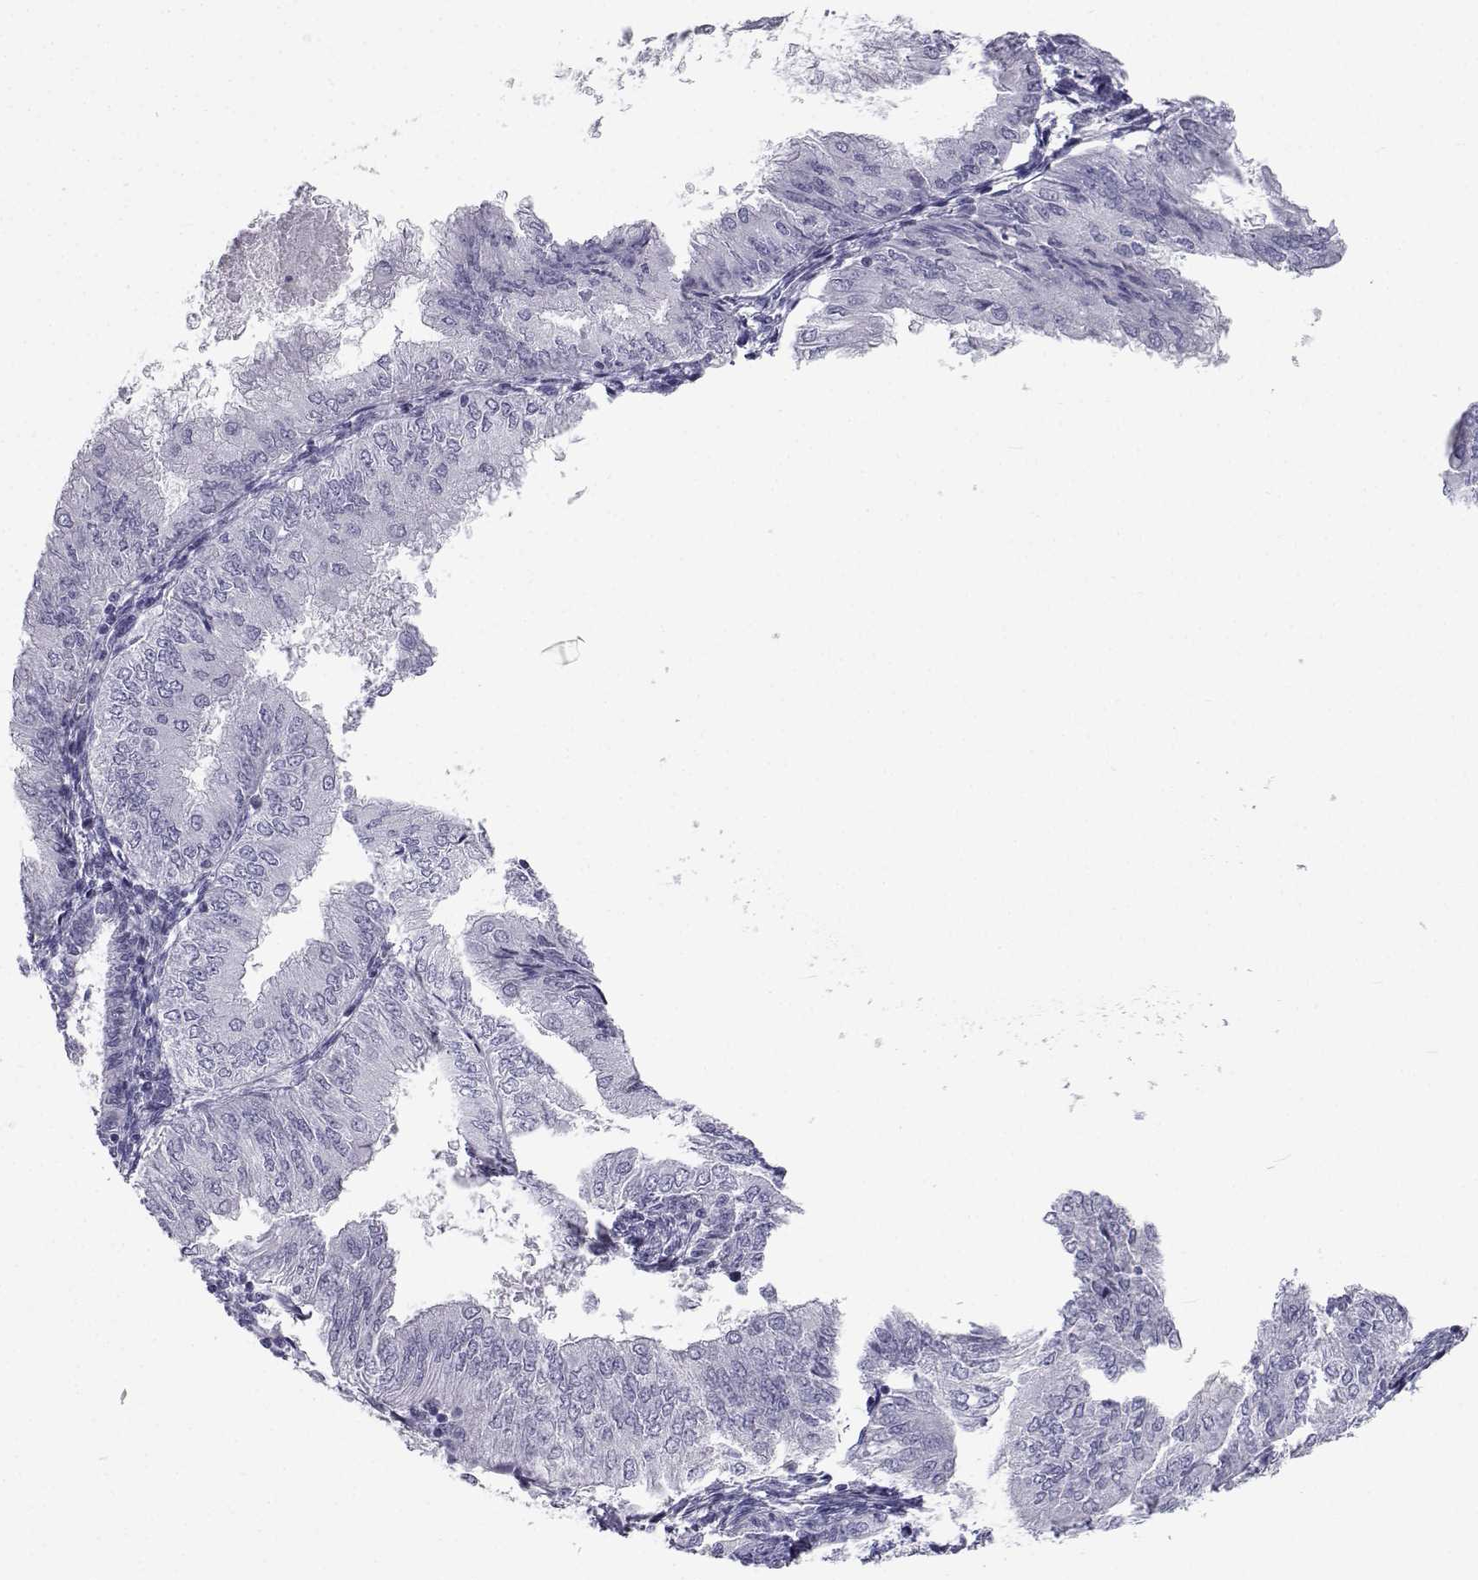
{"staining": {"intensity": "negative", "quantity": "none", "location": "none"}, "tissue": "endometrial cancer", "cell_type": "Tumor cells", "image_type": "cancer", "snomed": [{"axis": "morphology", "description": "Adenocarcinoma, NOS"}, {"axis": "topography", "description": "Endometrium"}], "caption": "This is an IHC photomicrograph of human adenocarcinoma (endometrial). There is no expression in tumor cells.", "gene": "PCSK1N", "patient": {"sex": "female", "age": 53}}